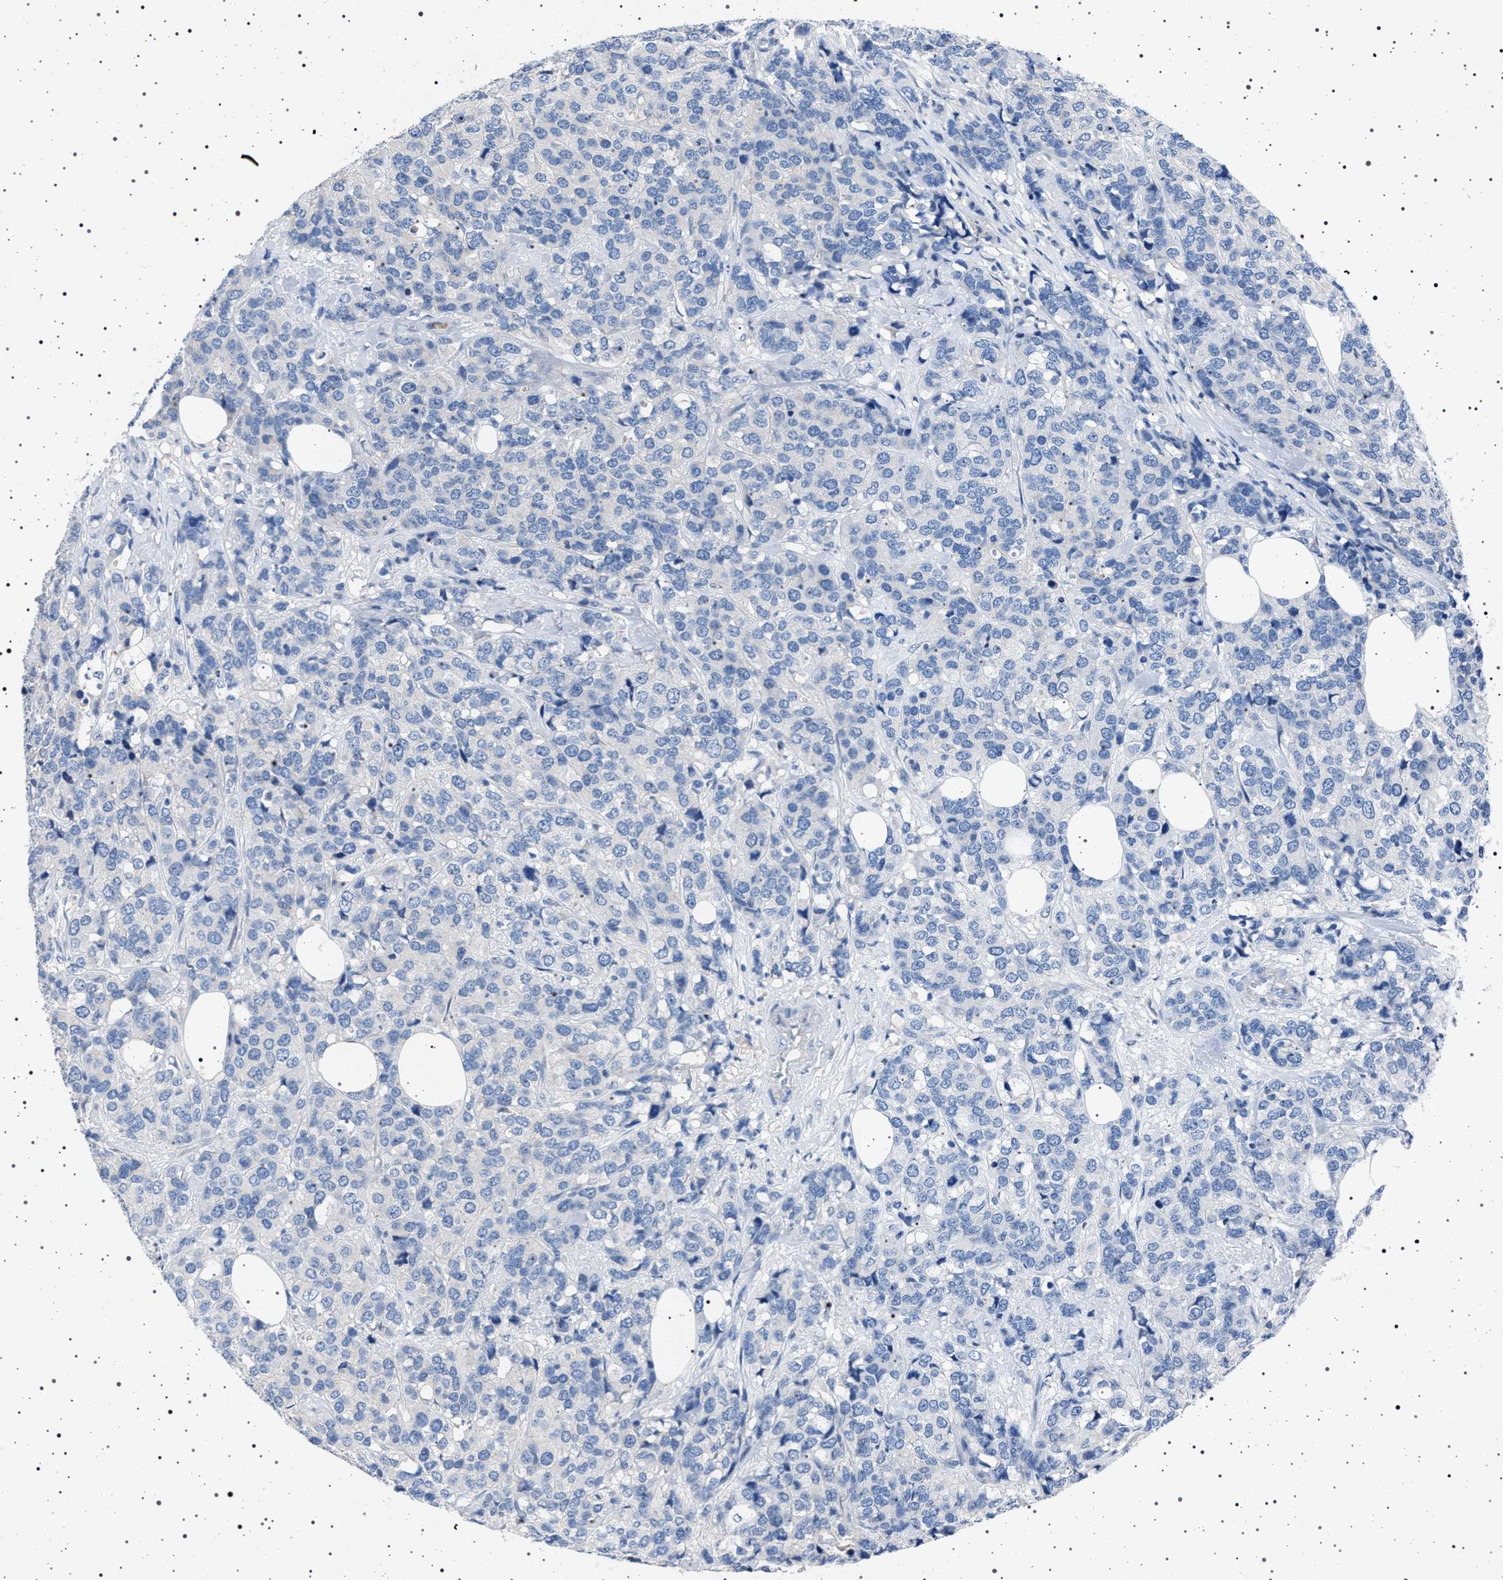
{"staining": {"intensity": "negative", "quantity": "none", "location": "none"}, "tissue": "breast cancer", "cell_type": "Tumor cells", "image_type": "cancer", "snomed": [{"axis": "morphology", "description": "Lobular carcinoma"}, {"axis": "topography", "description": "Breast"}], "caption": "Immunohistochemistry (IHC) micrograph of breast cancer (lobular carcinoma) stained for a protein (brown), which displays no expression in tumor cells.", "gene": "NAT9", "patient": {"sex": "female", "age": 59}}